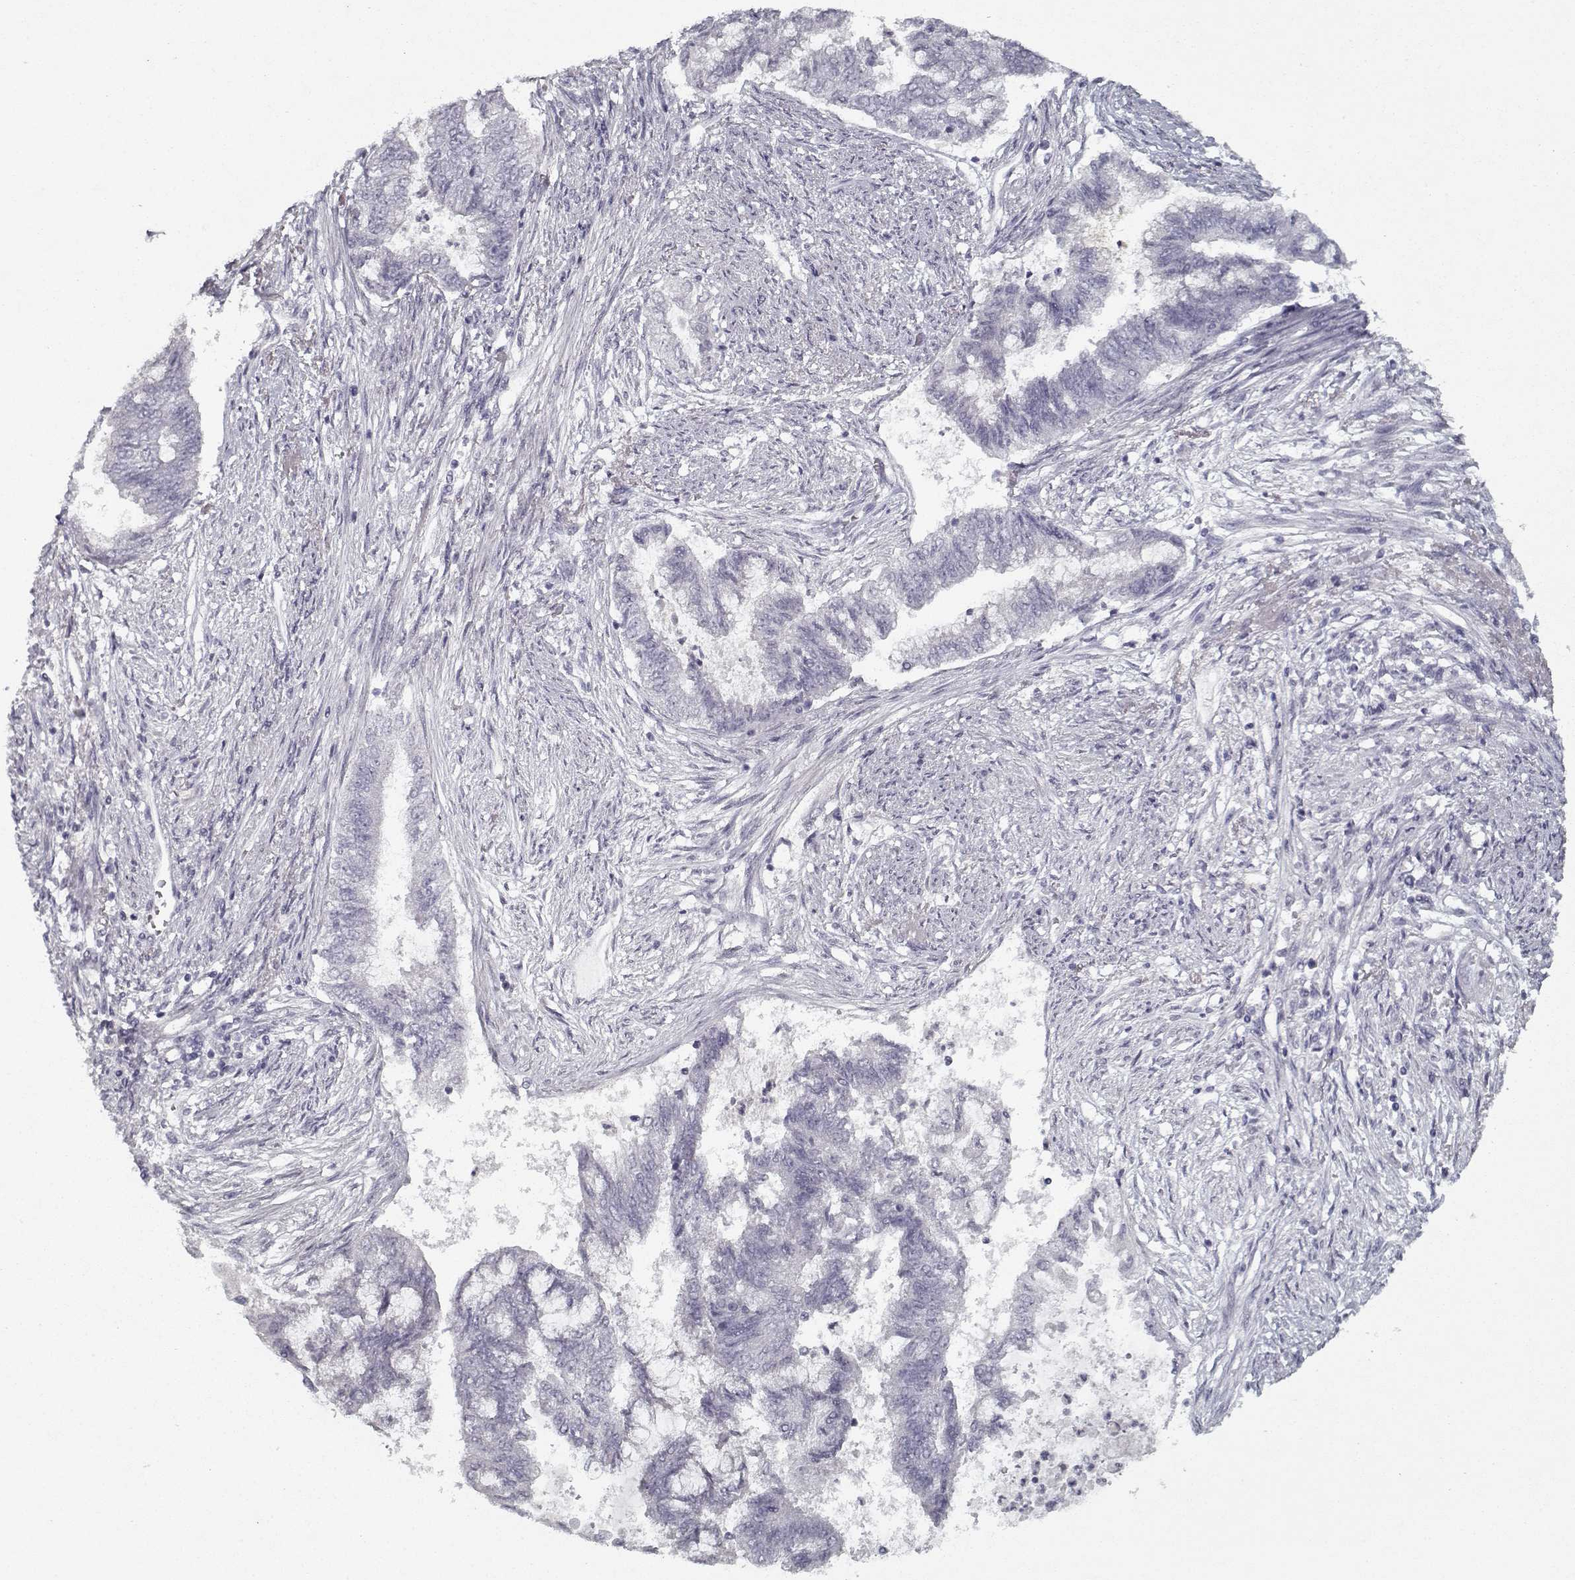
{"staining": {"intensity": "negative", "quantity": "none", "location": "none"}, "tissue": "endometrial cancer", "cell_type": "Tumor cells", "image_type": "cancer", "snomed": [{"axis": "morphology", "description": "Adenocarcinoma, NOS"}, {"axis": "topography", "description": "Endometrium"}], "caption": "The histopathology image displays no significant positivity in tumor cells of endometrial cancer. The staining was performed using DAB (3,3'-diaminobenzidine) to visualize the protein expression in brown, while the nuclei were stained in blue with hematoxylin (Magnification: 20x).", "gene": "GAD2", "patient": {"sex": "female", "age": 65}}